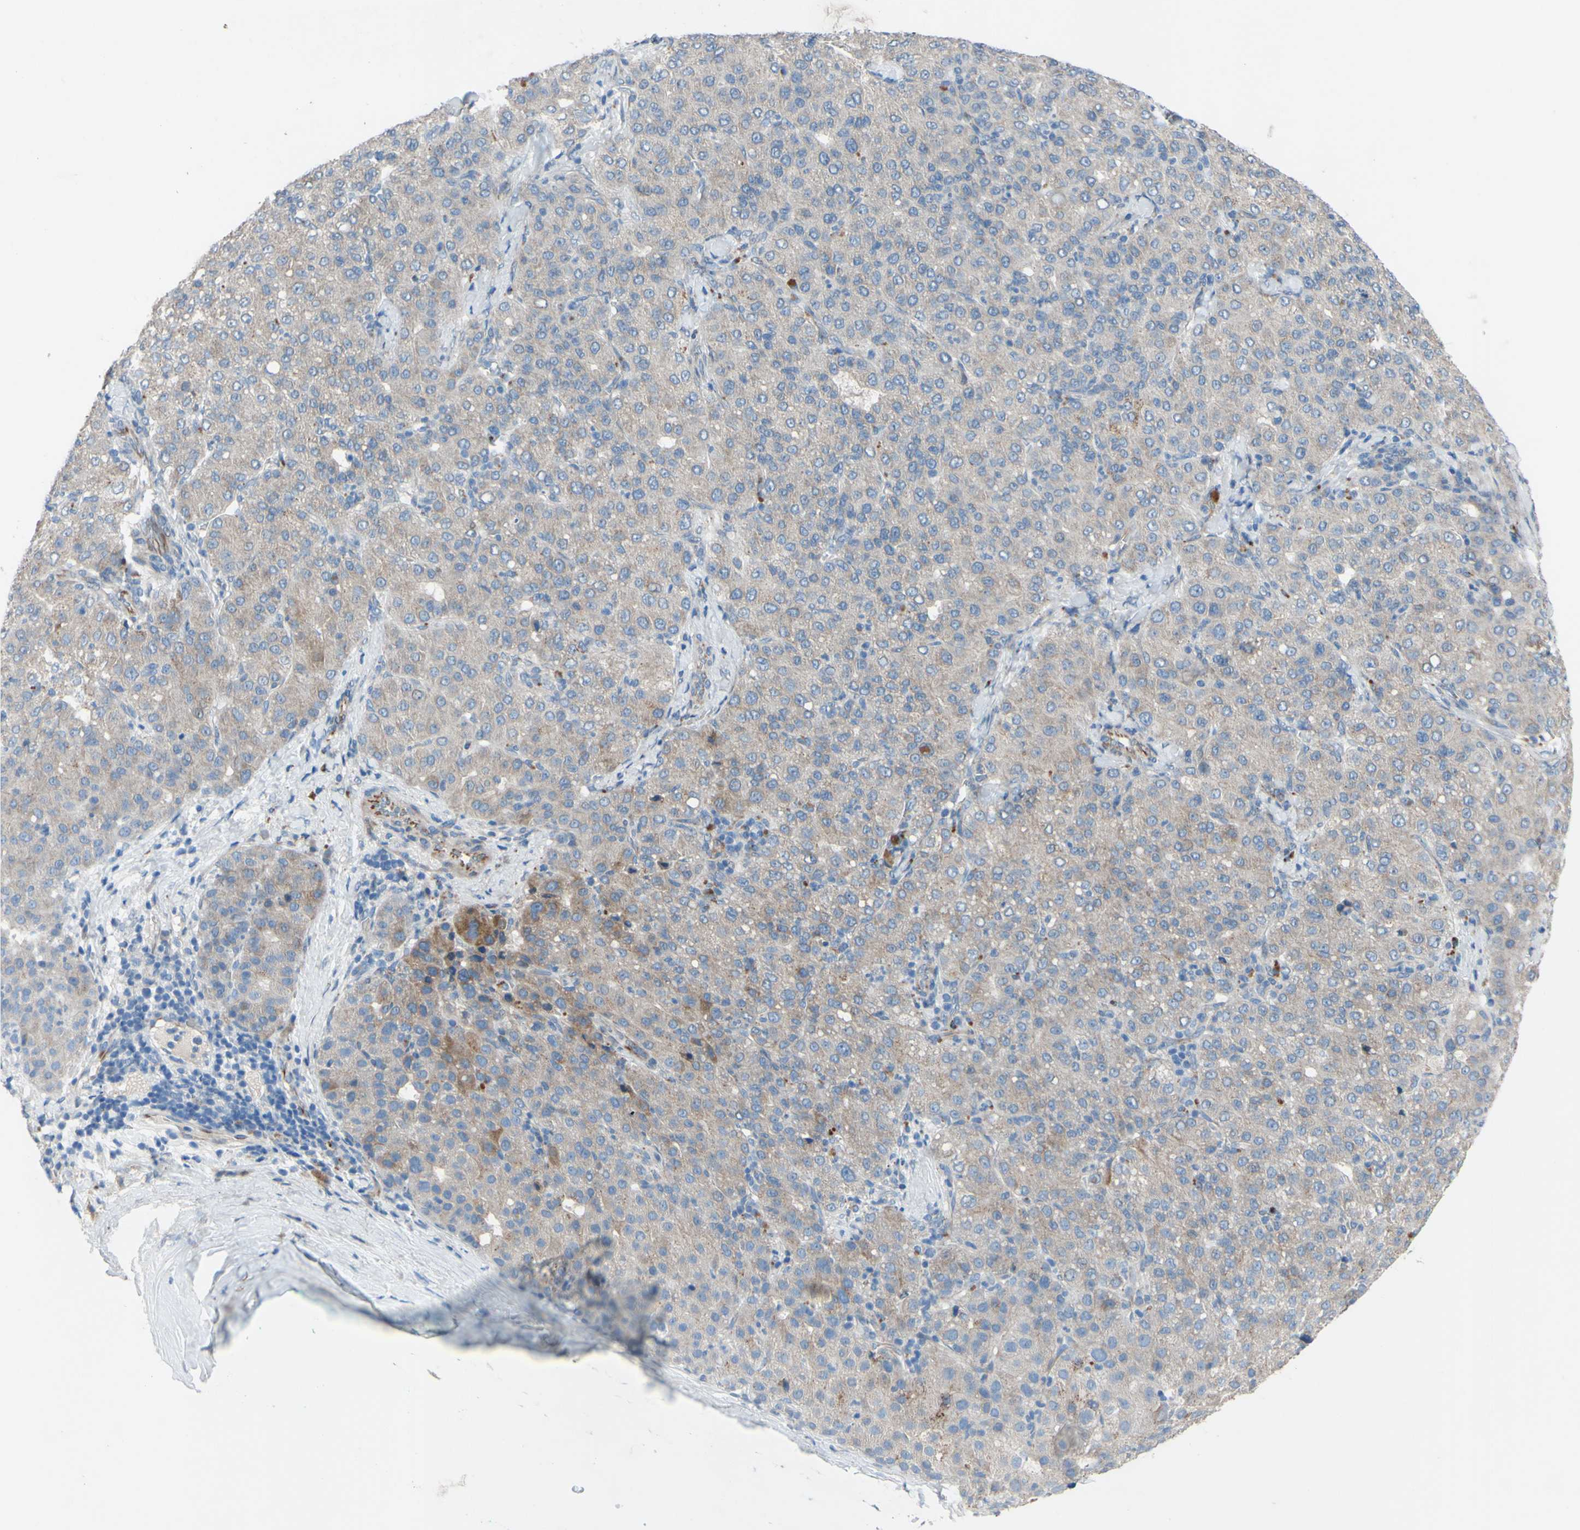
{"staining": {"intensity": "weak", "quantity": "<25%", "location": "cytoplasmic/membranous"}, "tissue": "liver cancer", "cell_type": "Tumor cells", "image_type": "cancer", "snomed": [{"axis": "morphology", "description": "Carcinoma, Hepatocellular, NOS"}, {"axis": "topography", "description": "Liver"}], "caption": "Tumor cells show no significant positivity in liver hepatocellular carcinoma.", "gene": "CDCP1", "patient": {"sex": "male", "age": 65}}